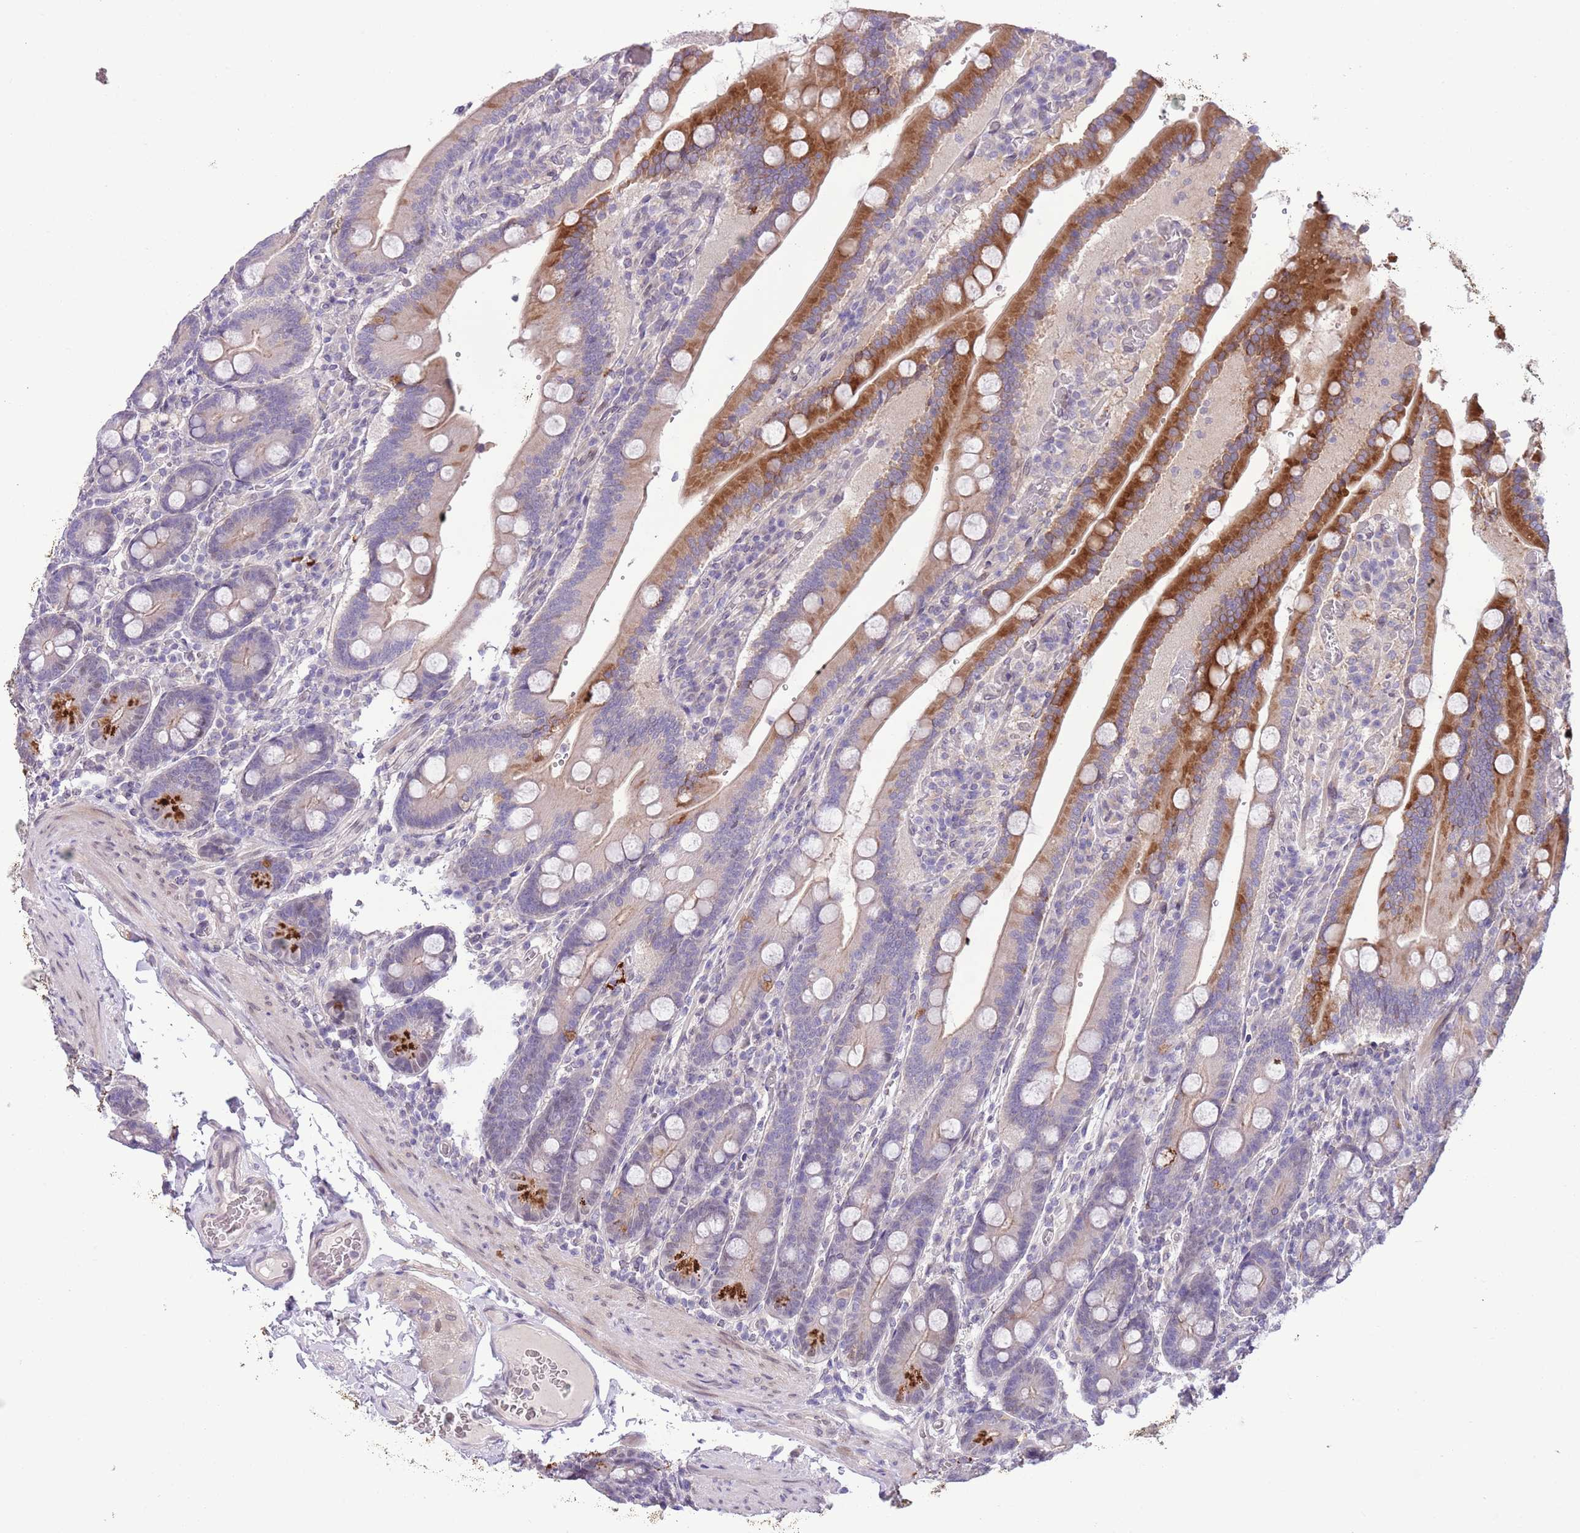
{"staining": {"intensity": "strong", "quantity": "<25%", "location": "cytoplasmic/membranous"}, "tissue": "duodenum", "cell_type": "Glandular cells", "image_type": "normal", "snomed": [{"axis": "morphology", "description": "Normal tissue, NOS"}, {"axis": "topography", "description": "Duodenum"}], "caption": "Protein staining exhibits strong cytoplasmic/membranous staining in approximately <25% of glandular cells in benign duodenum.", "gene": "CCND2", "patient": {"sex": "female", "age": 62}}